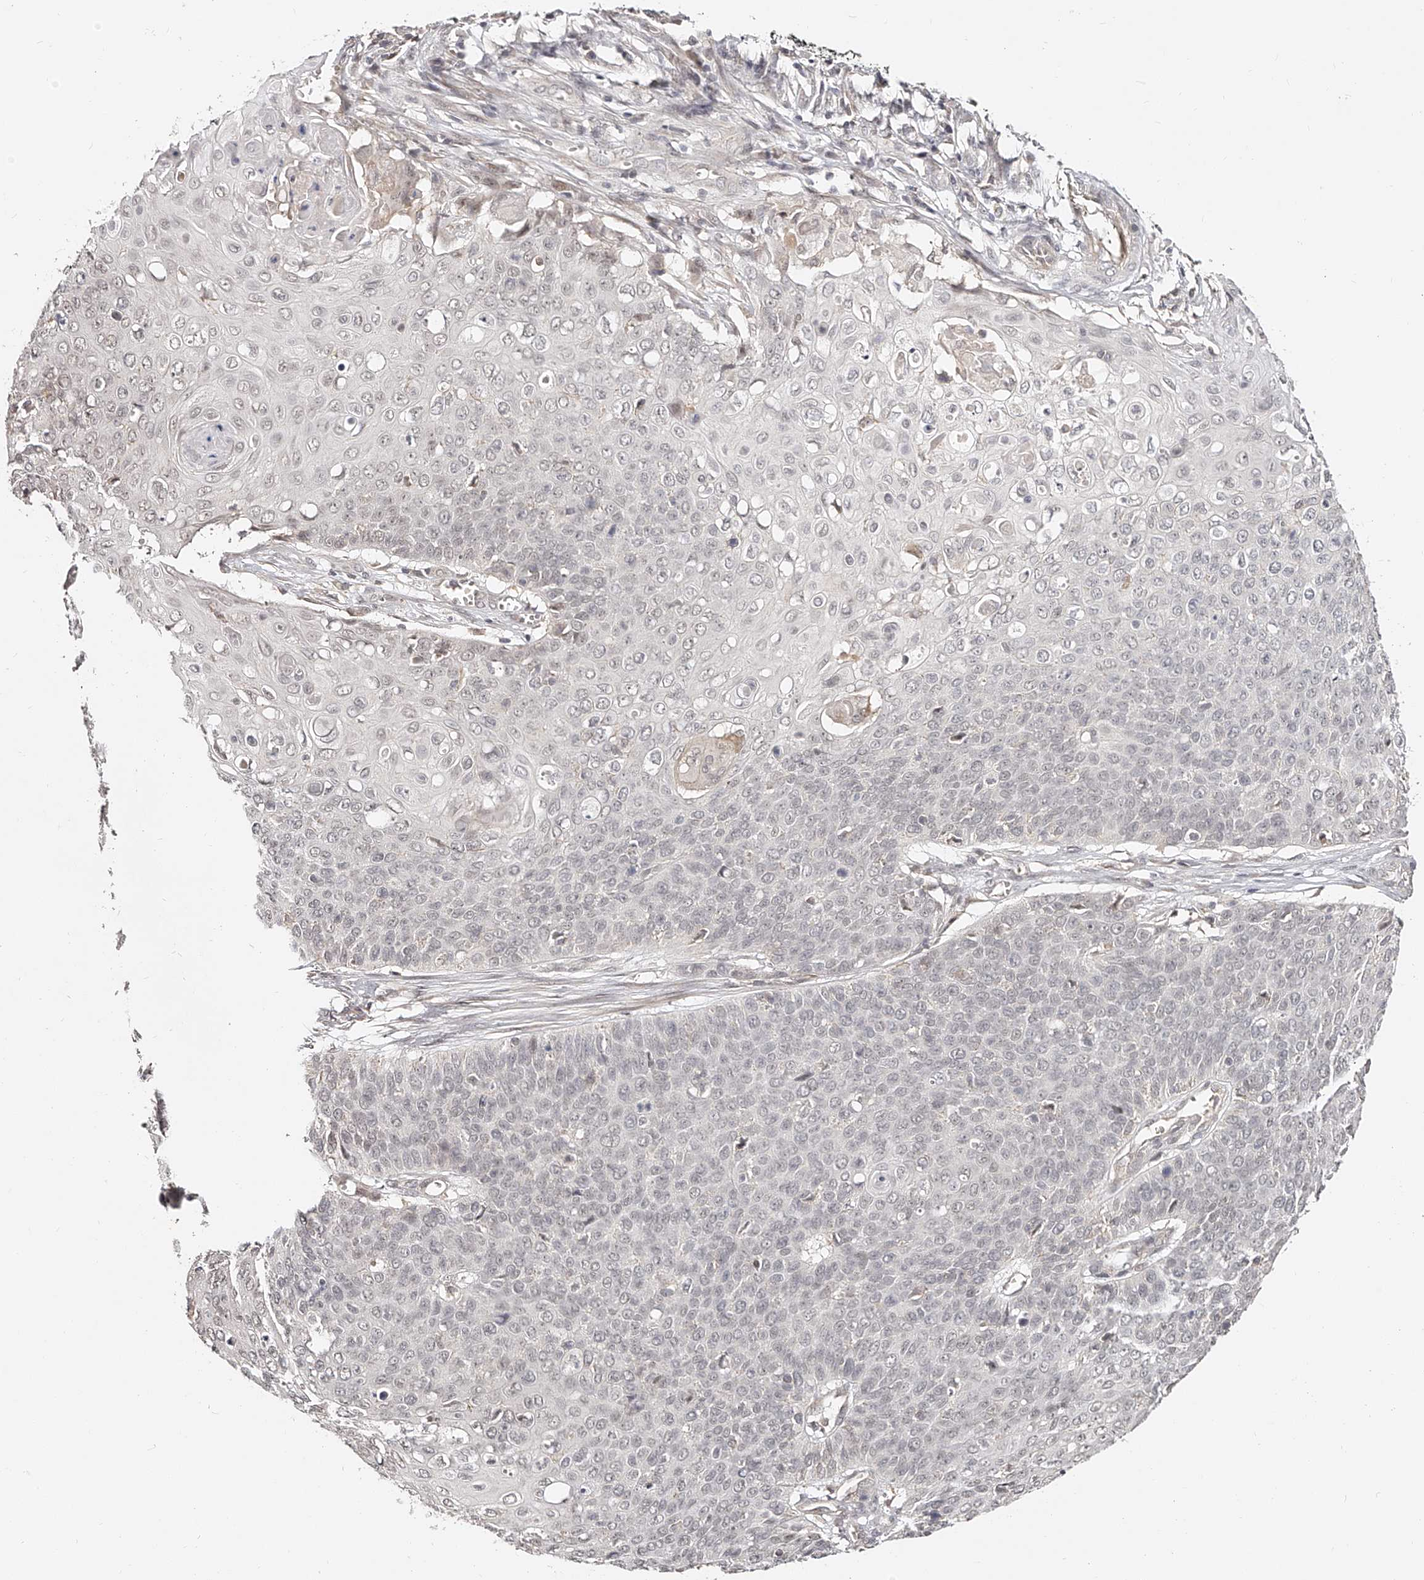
{"staining": {"intensity": "negative", "quantity": "none", "location": "none"}, "tissue": "cervical cancer", "cell_type": "Tumor cells", "image_type": "cancer", "snomed": [{"axis": "morphology", "description": "Squamous cell carcinoma, NOS"}, {"axis": "topography", "description": "Cervix"}], "caption": "Tumor cells are negative for protein expression in human cervical cancer (squamous cell carcinoma).", "gene": "ZNF789", "patient": {"sex": "female", "age": 39}}